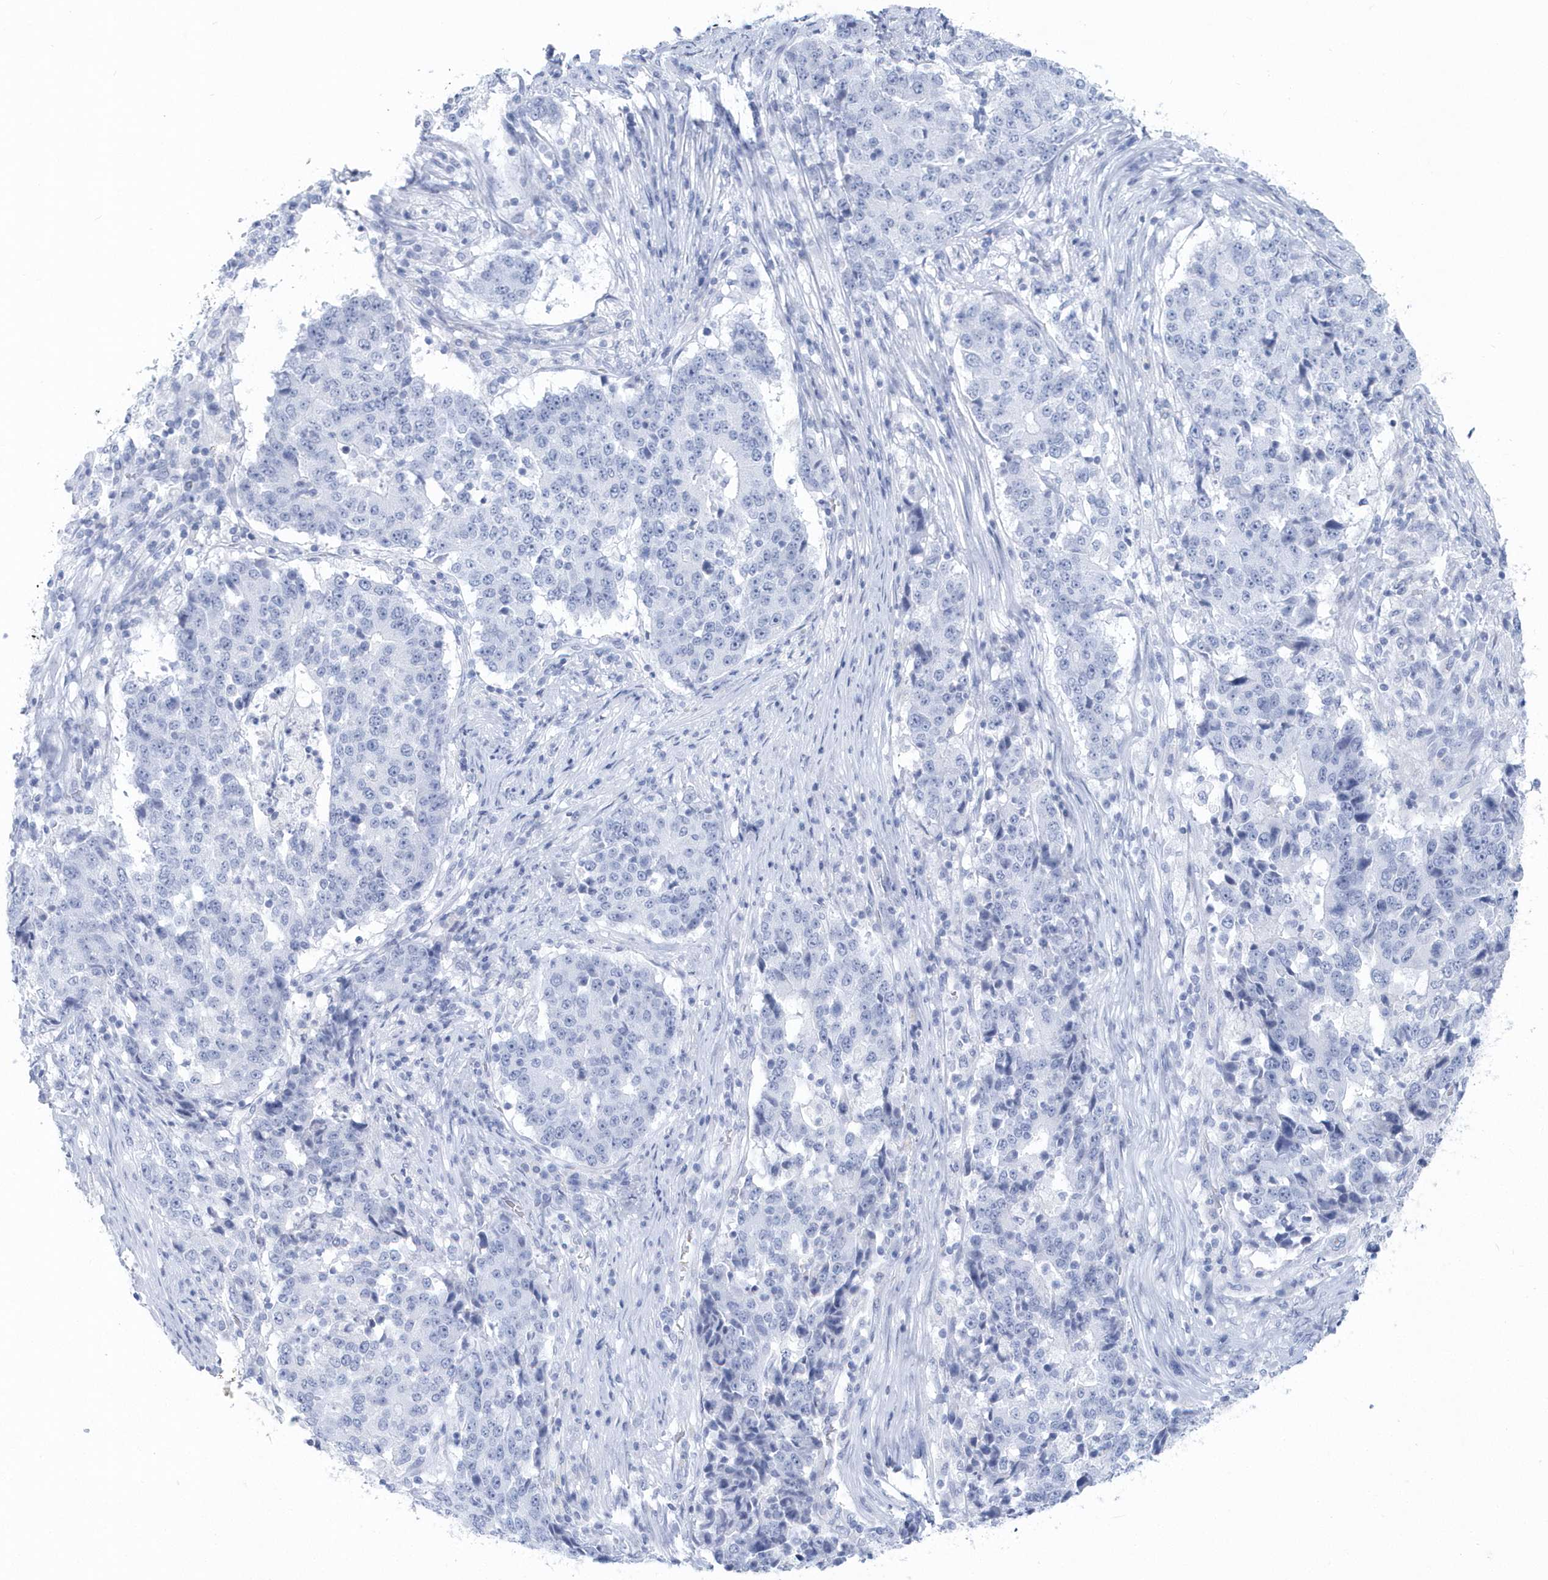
{"staining": {"intensity": "negative", "quantity": "none", "location": "none"}, "tissue": "stomach cancer", "cell_type": "Tumor cells", "image_type": "cancer", "snomed": [{"axis": "morphology", "description": "Adenocarcinoma, NOS"}, {"axis": "topography", "description": "Stomach"}], "caption": "An IHC photomicrograph of adenocarcinoma (stomach) is shown. There is no staining in tumor cells of adenocarcinoma (stomach).", "gene": "PTPRO", "patient": {"sex": "male", "age": 59}}